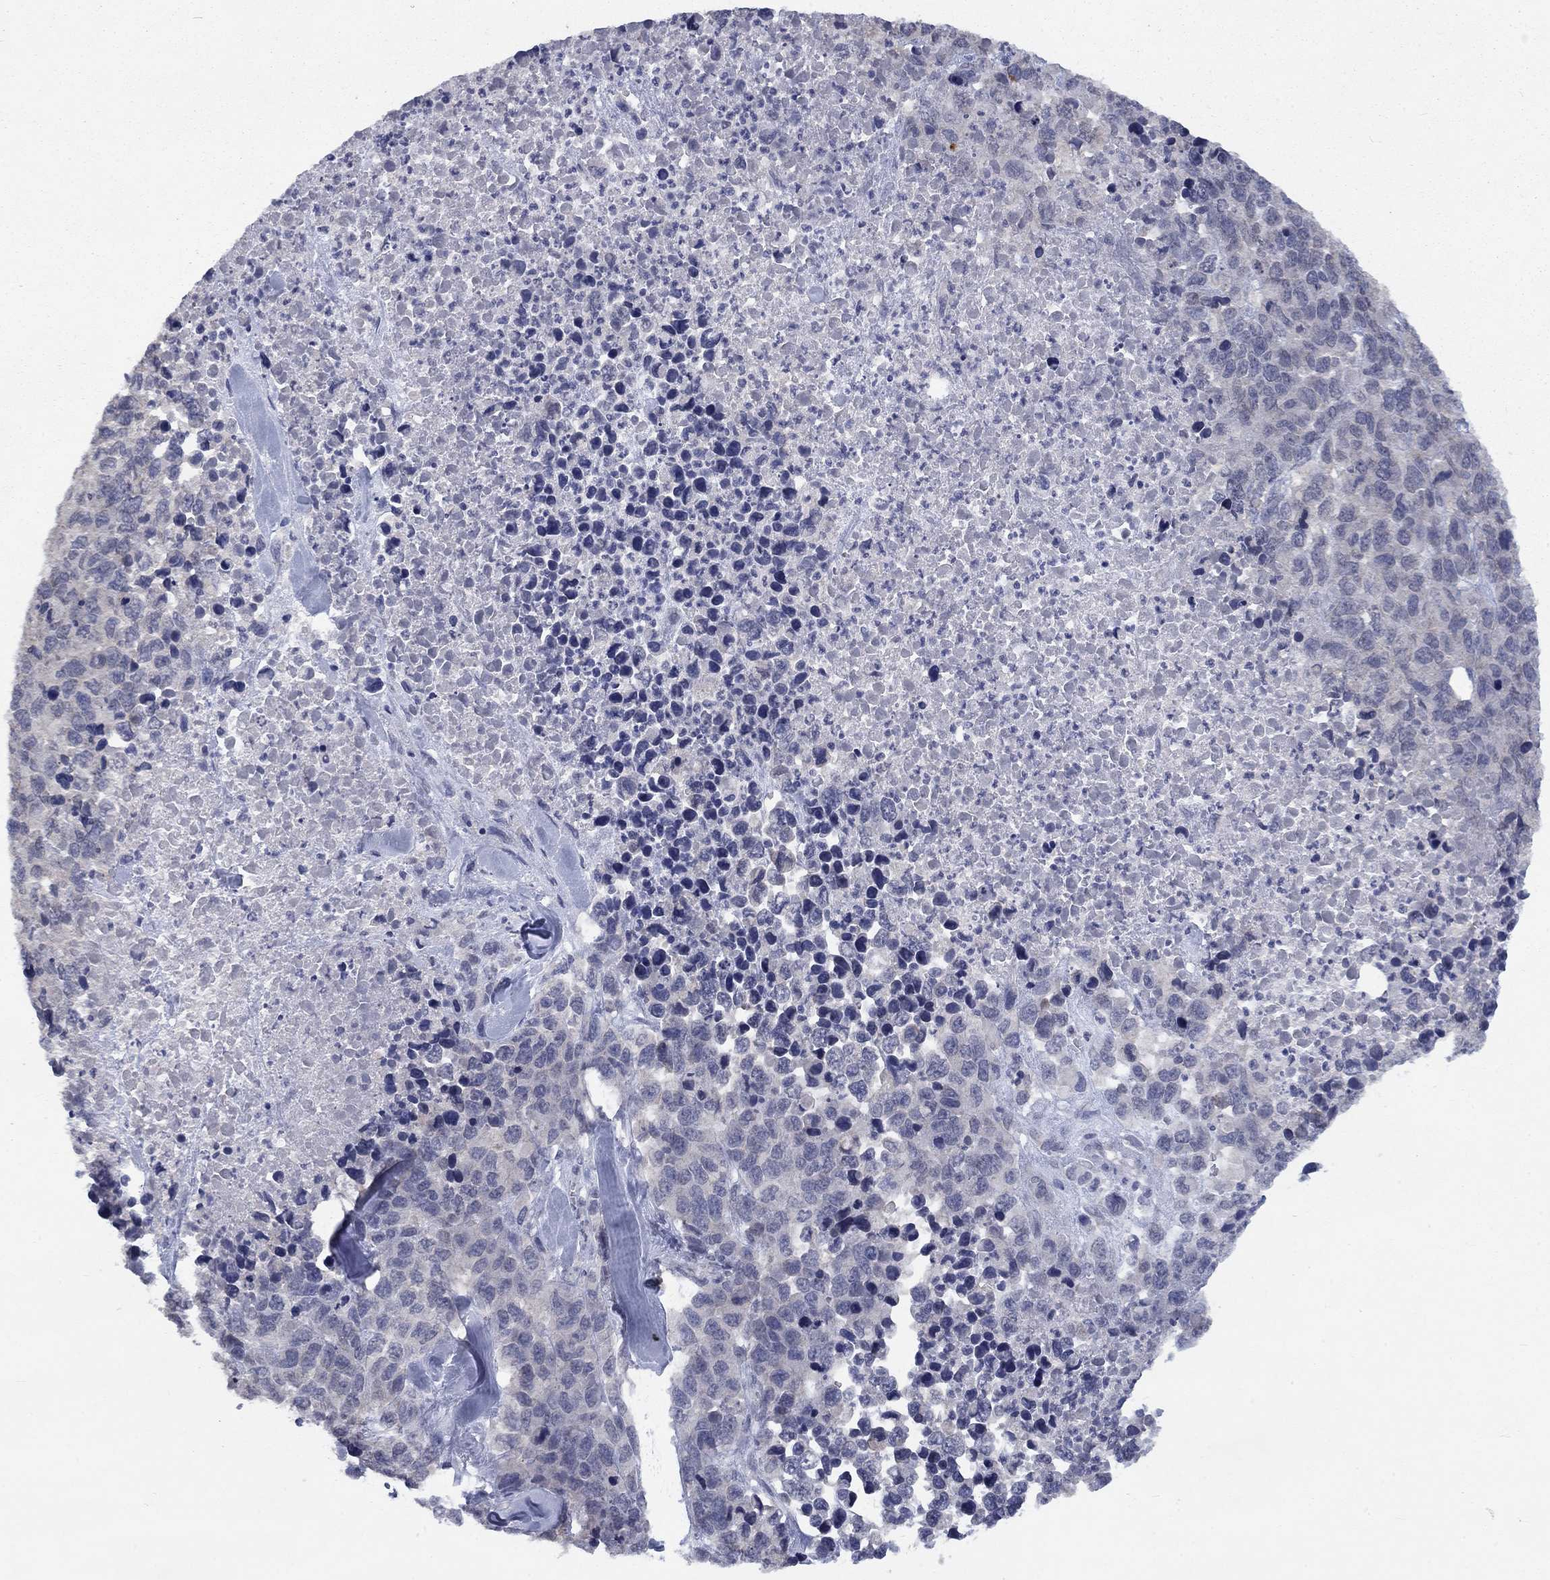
{"staining": {"intensity": "negative", "quantity": "none", "location": "none"}, "tissue": "melanoma", "cell_type": "Tumor cells", "image_type": "cancer", "snomed": [{"axis": "morphology", "description": "Malignant melanoma, Metastatic site"}, {"axis": "topography", "description": "Skin"}], "caption": "IHC of malignant melanoma (metastatic site) displays no staining in tumor cells.", "gene": "SPATA33", "patient": {"sex": "male", "age": 84}}